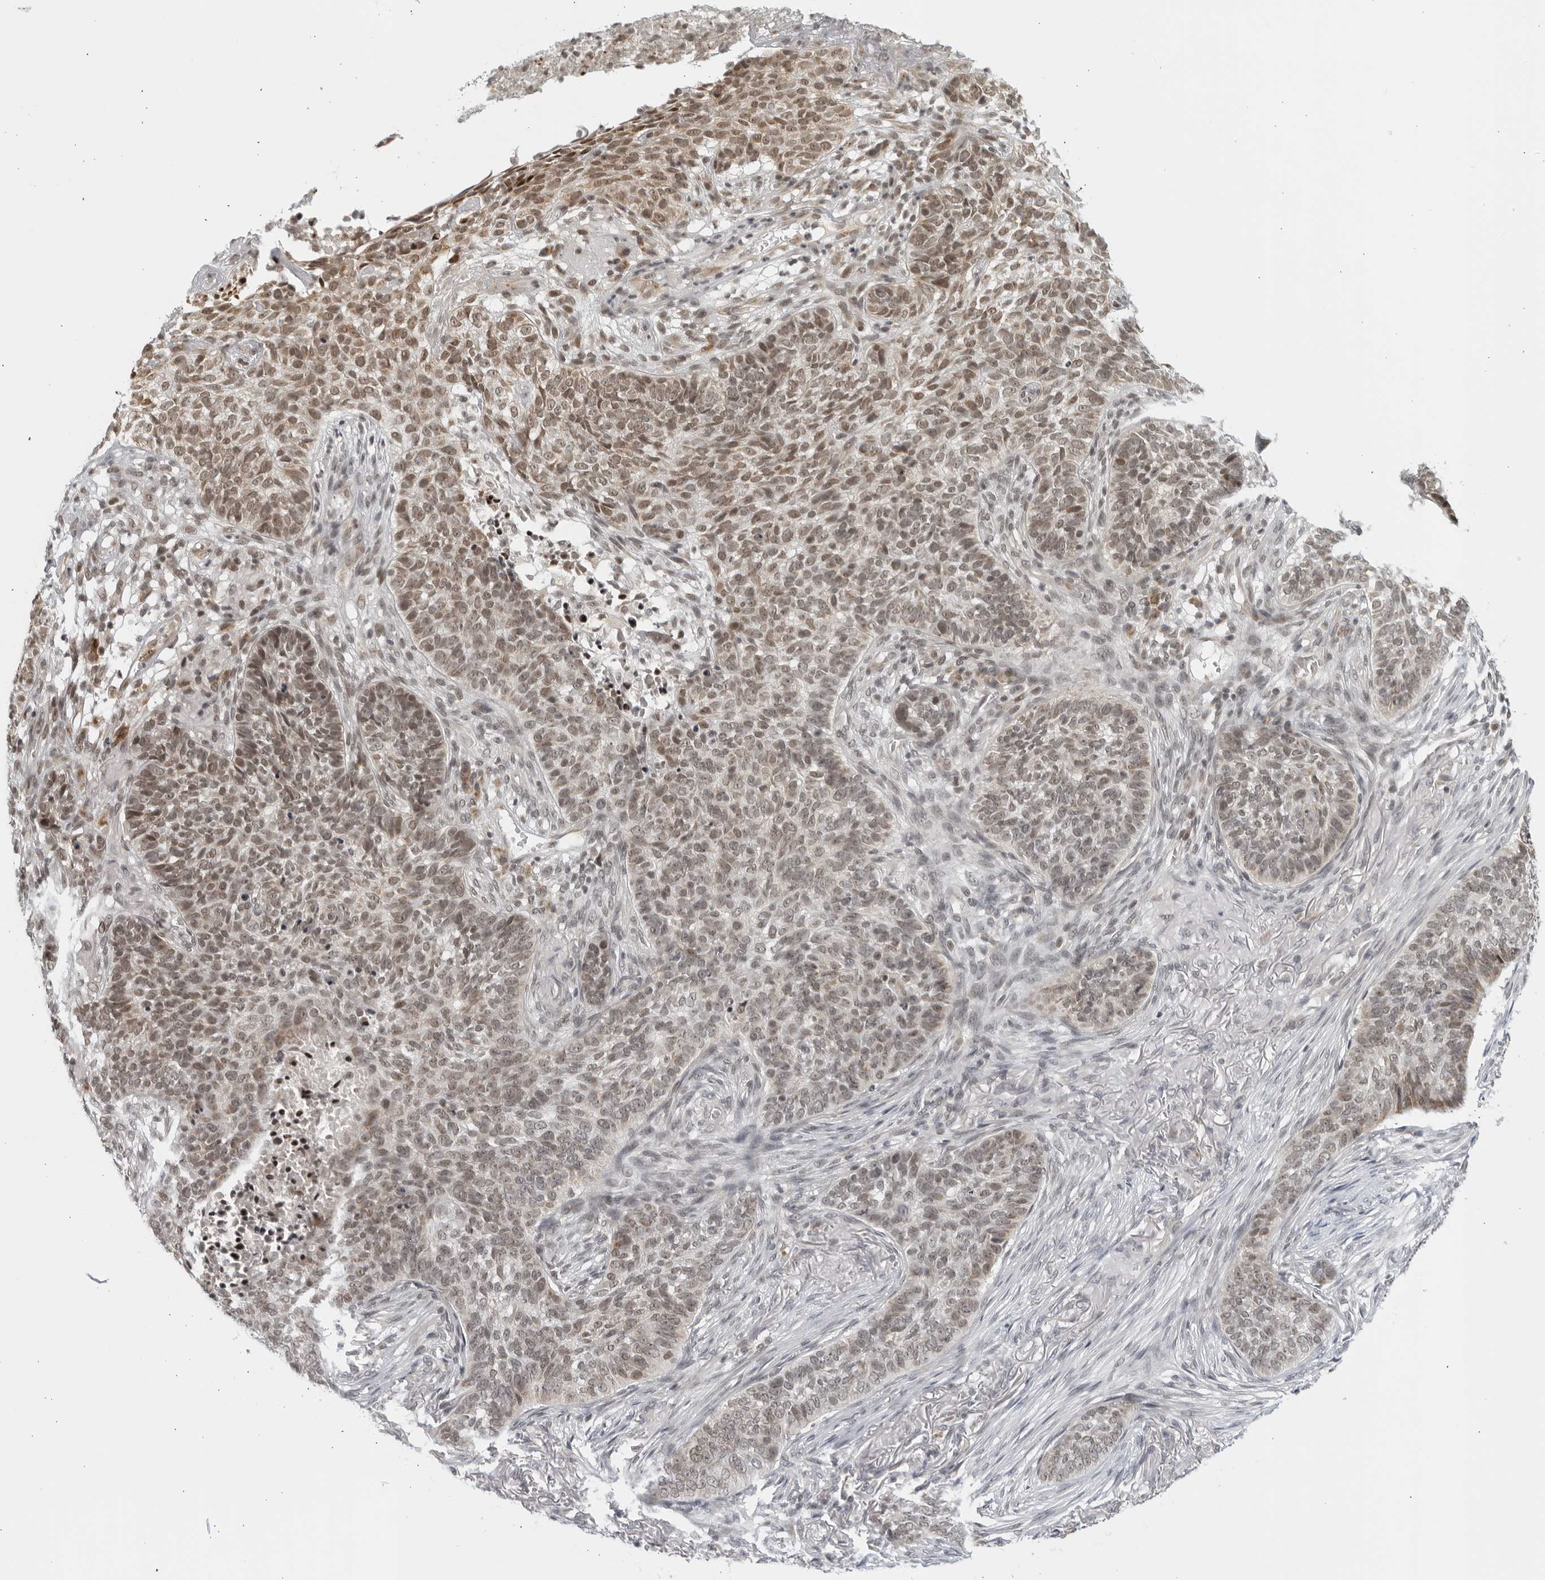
{"staining": {"intensity": "weak", "quantity": "25%-75%", "location": "cytoplasmic/membranous,nuclear"}, "tissue": "skin cancer", "cell_type": "Tumor cells", "image_type": "cancer", "snomed": [{"axis": "morphology", "description": "Basal cell carcinoma"}, {"axis": "topography", "description": "Skin"}], "caption": "Immunohistochemical staining of skin basal cell carcinoma exhibits low levels of weak cytoplasmic/membranous and nuclear staining in about 25%-75% of tumor cells.", "gene": "RAB11FIP3", "patient": {"sex": "male", "age": 85}}